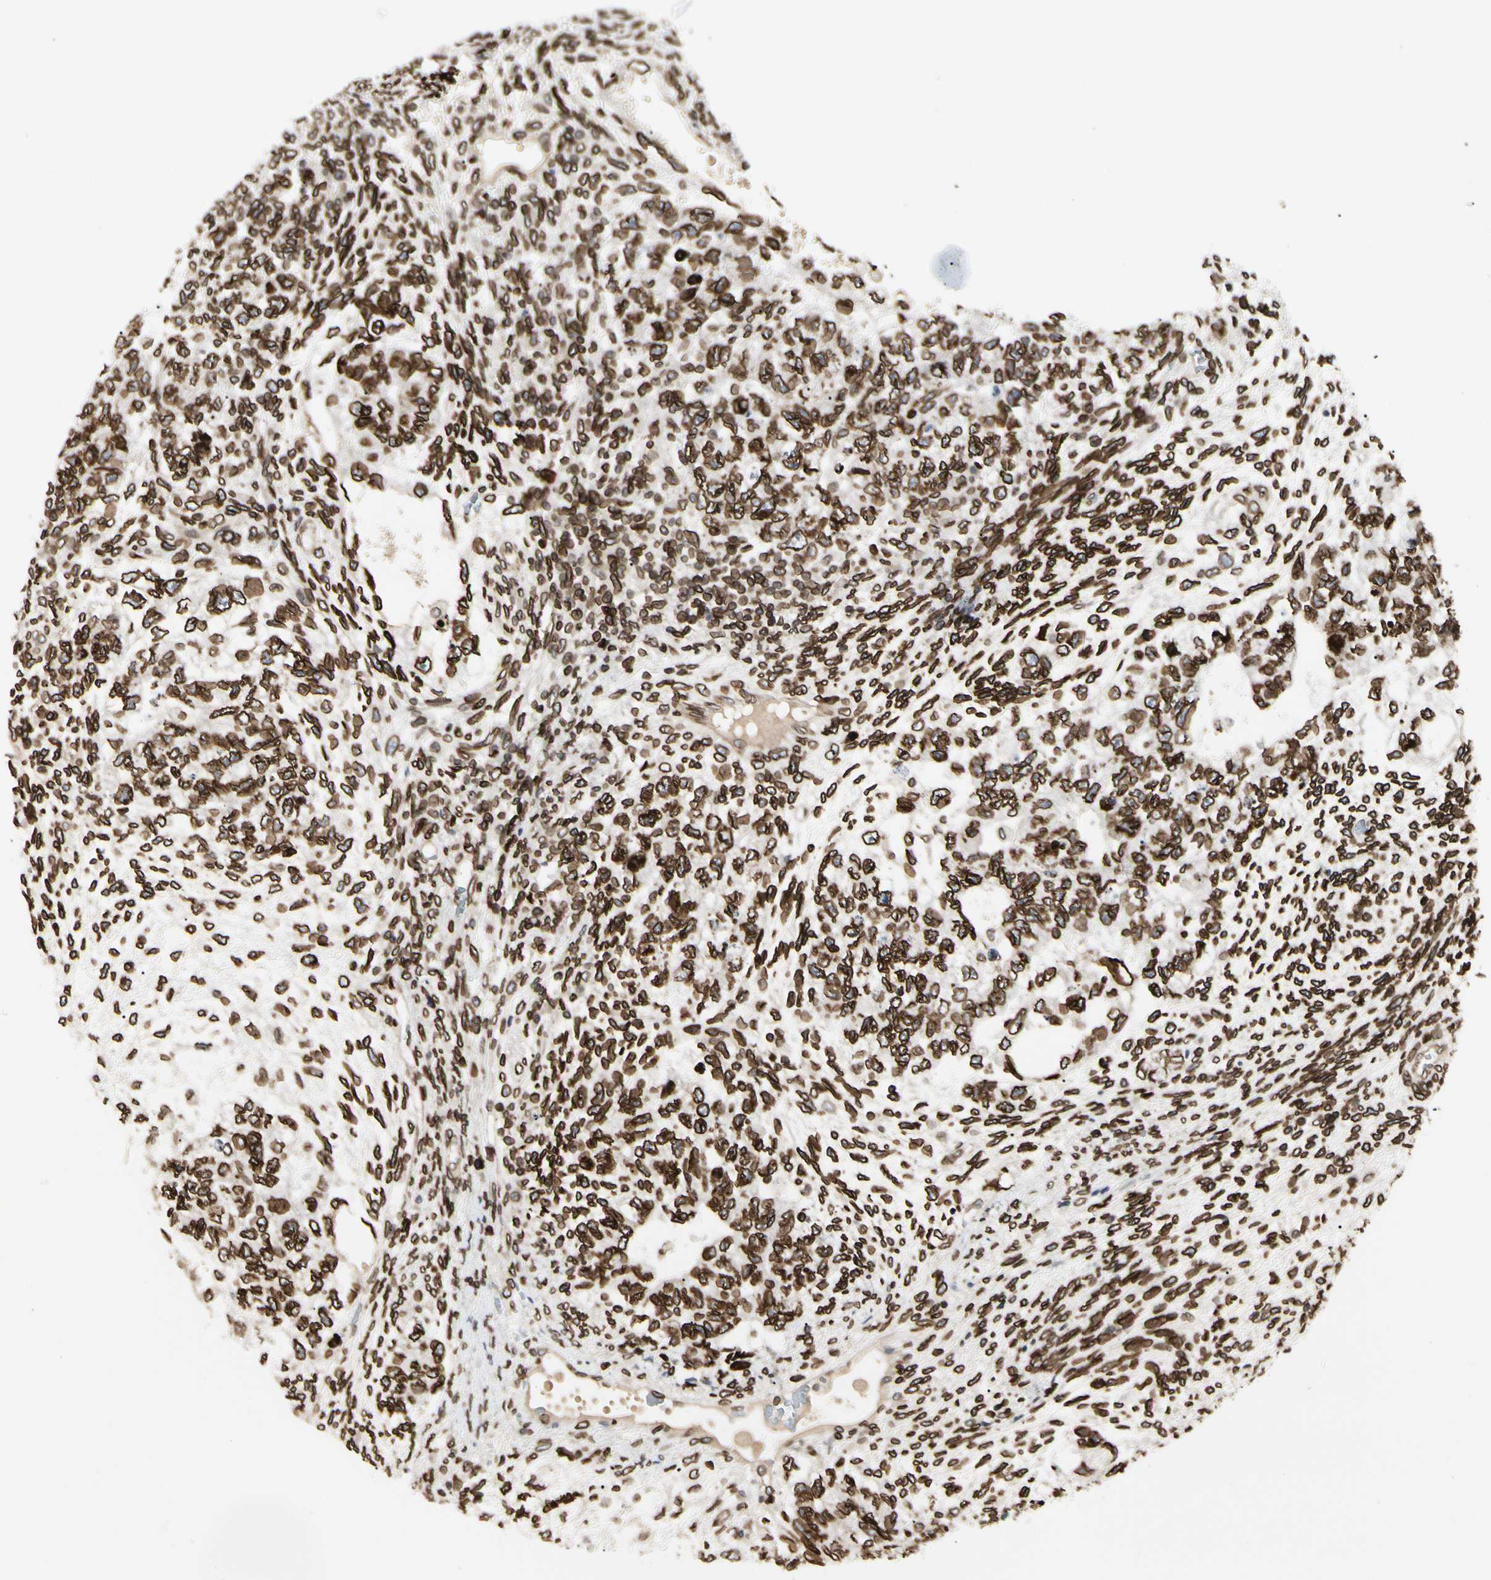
{"staining": {"intensity": "strong", "quantity": ">75%", "location": "cytoplasmic/membranous,nuclear"}, "tissue": "testis cancer", "cell_type": "Tumor cells", "image_type": "cancer", "snomed": [{"axis": "morphology", "description": "Normal tissue, NOS"}, {"axis": "morphology", "description": "Carcinoma, Embryonal, NOS"}, {"axis": "topography", "description": "Testis"}], "caption": "A high amount of strong cytoplasmic/membranous and nuclear expression is seen in approximately >75% of tumor cells in embryonal carcinoma (testis) tissue.", "gene": "TMPO", "patient": {"sex": "male", "age": 36}}